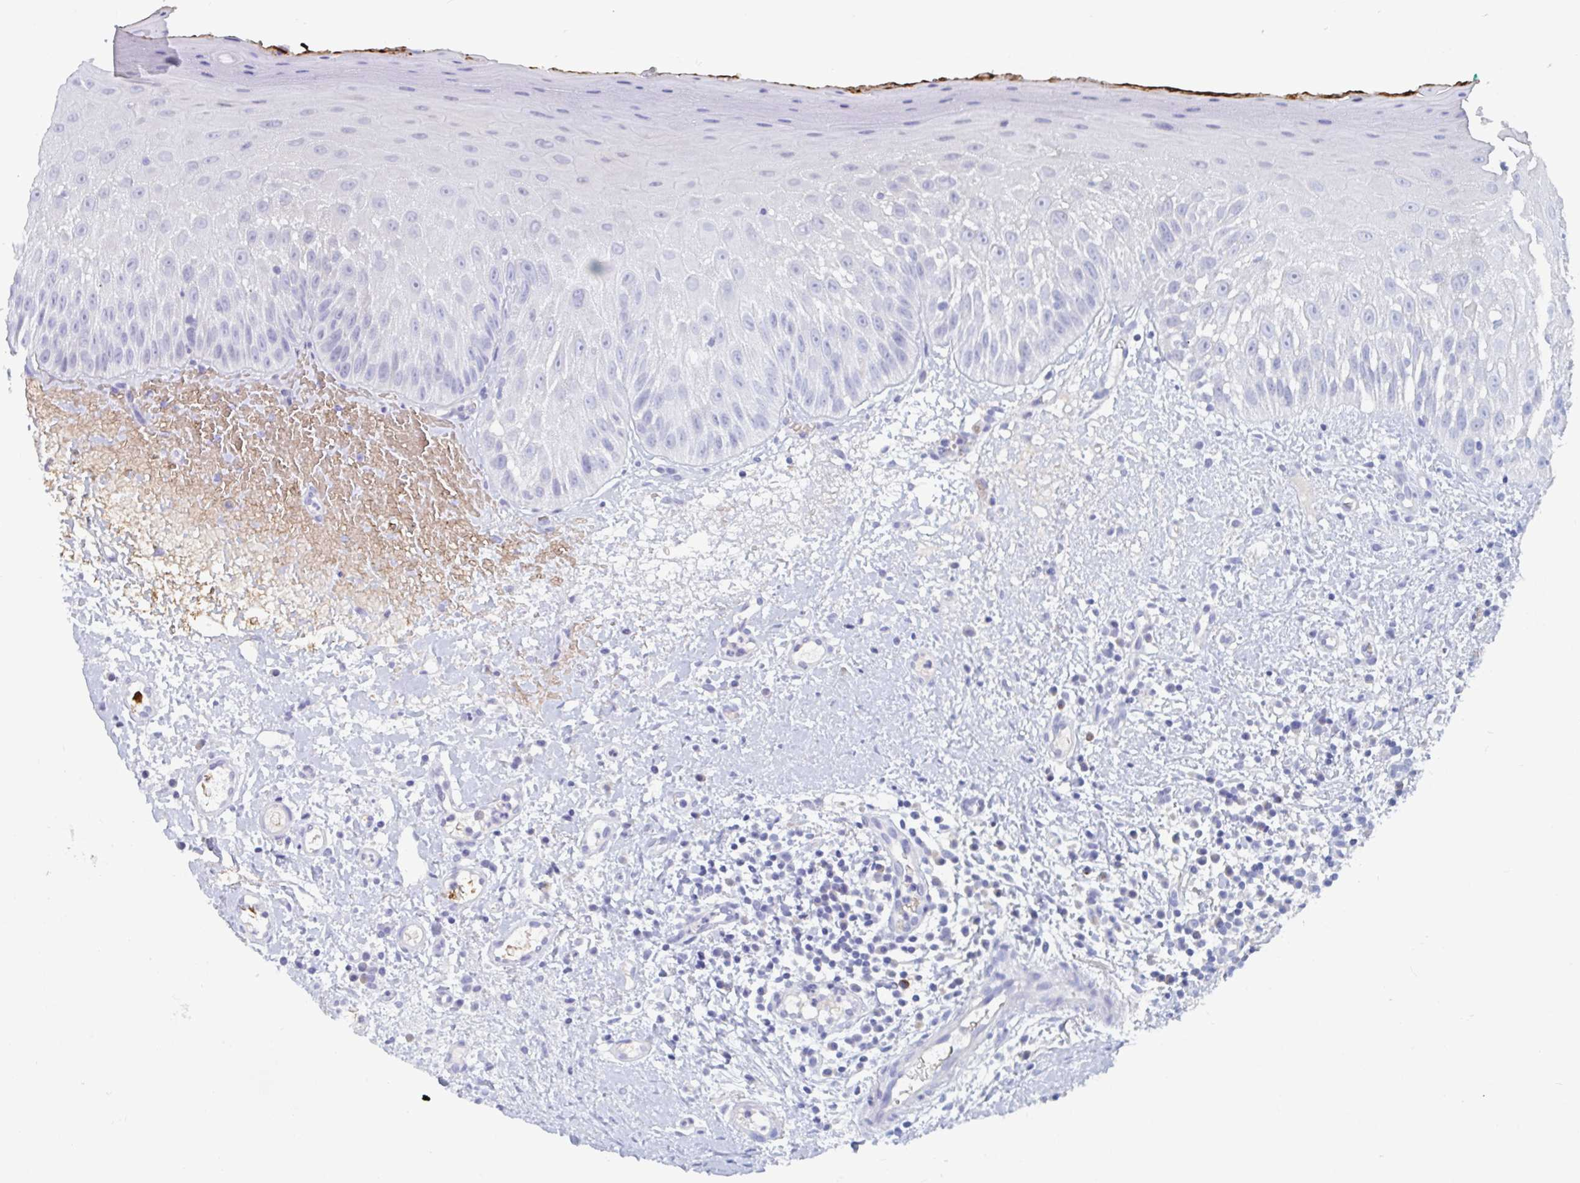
{"staining": {"intensity": "negative", "quantity": "none", "location": "none"}, "tissue": "oral mucosa", "cell_type": "Squamous epithelial cells", "image_type": "normal", "snomed": [{"axis": "morphology", "description": "Normal tissue, NOS"}, {"axis": "topography", "description": "Oral tissue"}, {"axis": "topography", "description": "Tounge, NOS"}], "caption": "The micrograph reveals no staining of squamous epithelial cells in normal oral mucosa.", "gene": "DPEP3", "patient": {"sex": "male", "age": 83}}